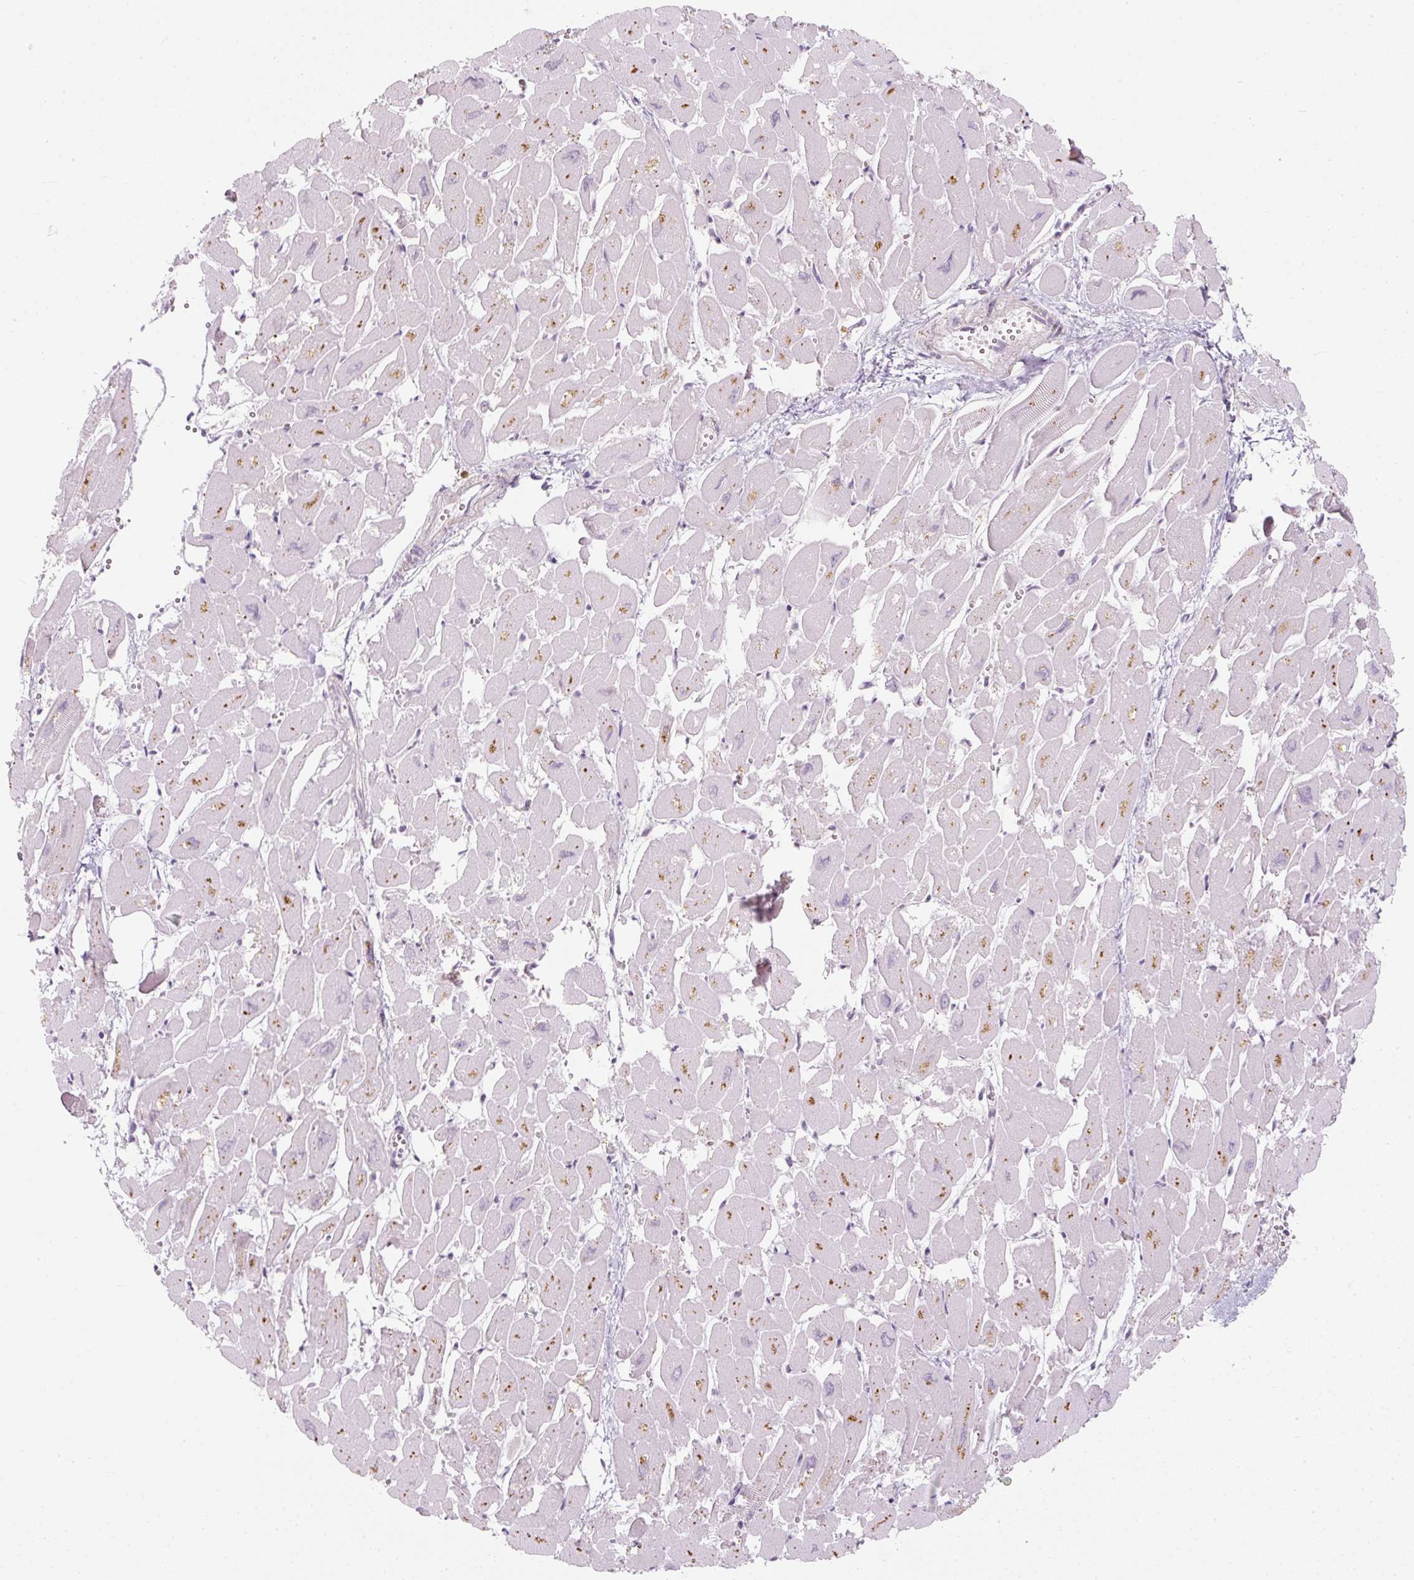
{"staining": {"intensity": "moderate", "quantity": "25%-75%", "location": "cytoplasmic/membranous,nuclear"}, "tissue": "heart muscle", "cell_type": "Cardiomyocytes", "image_type": "normal", "snomed": [{"axis": "morphology", "description": "Normal tissue, NOS"}, {"axis": "topography", "description": "Heart"}], "caption": "Immunohistochemistry (DAB (3,3'-diaminobenzidine)) staining of benign human heart muscle displays moderate cytoplasmic/membranous,nuclear protein staining in about 25%-75% of cardiomyocytes.", "gene": "U2AF2", "patient": {"sex": "male", "age": 54}}